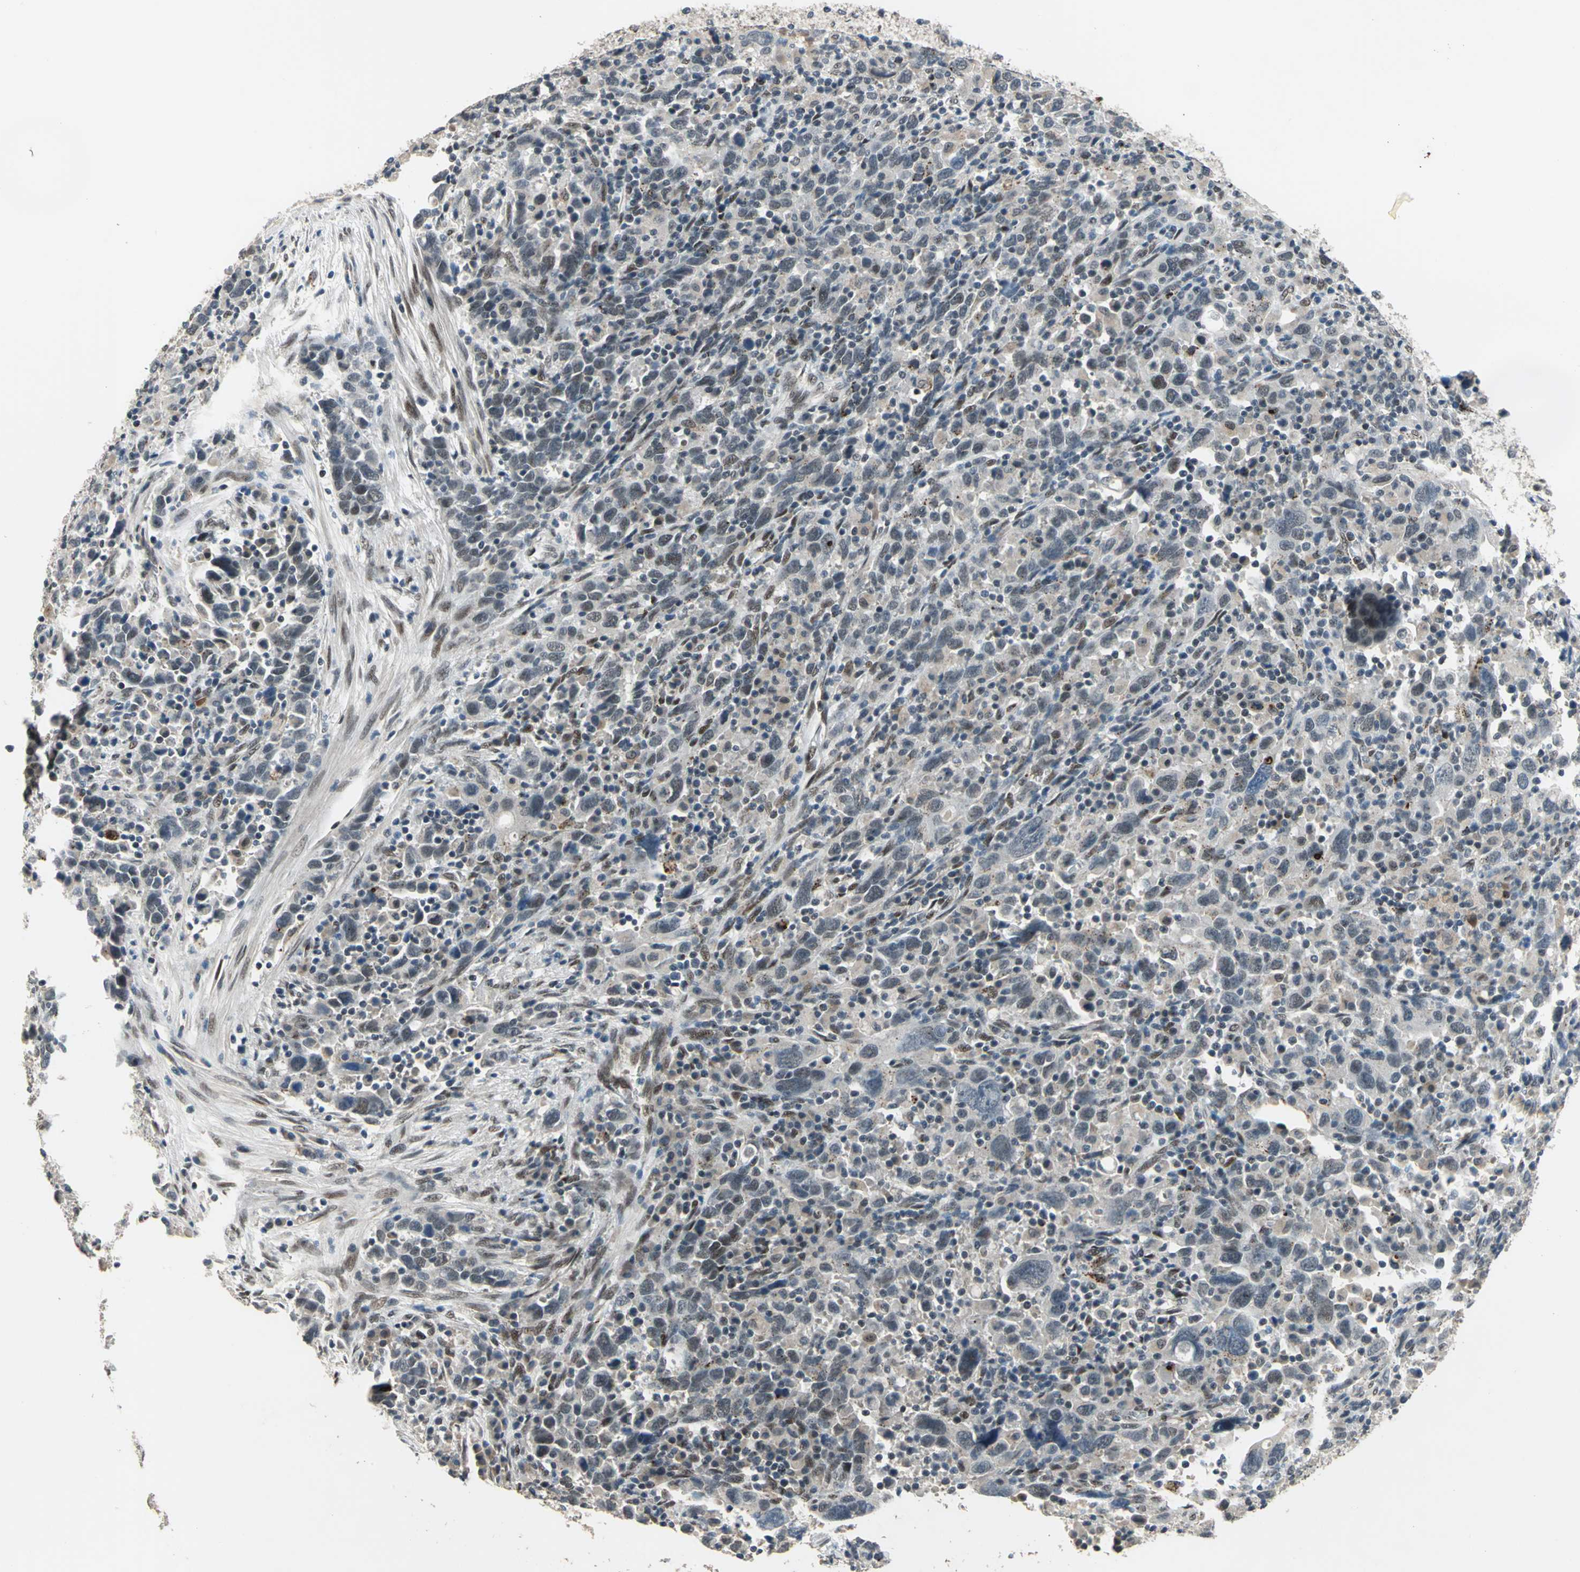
{"staining": {"intensity": "weak", "quantity": "<25%", "location": "cytoplasmic/membranous"}, "tissue": "urothelial cancer", "cell_type": "Tumor cells", "image_type": "cancer", "snomed": [{"axis": "morphology", "description": "Urothelial carcinoma, High grade"}, {"axis": "topography", "description": "Urinary bladder"}], "caption": "Protein analysis of urothelial cancer reveals no significant expression in tumor cells. (DAB (3,3'-diaminobenzidine) immunohistochemistry (IHC) visualized using brightfield microscopy, high magnification).", "gene": "ELF2", "patient": {"sex": "male", "age": 61}}